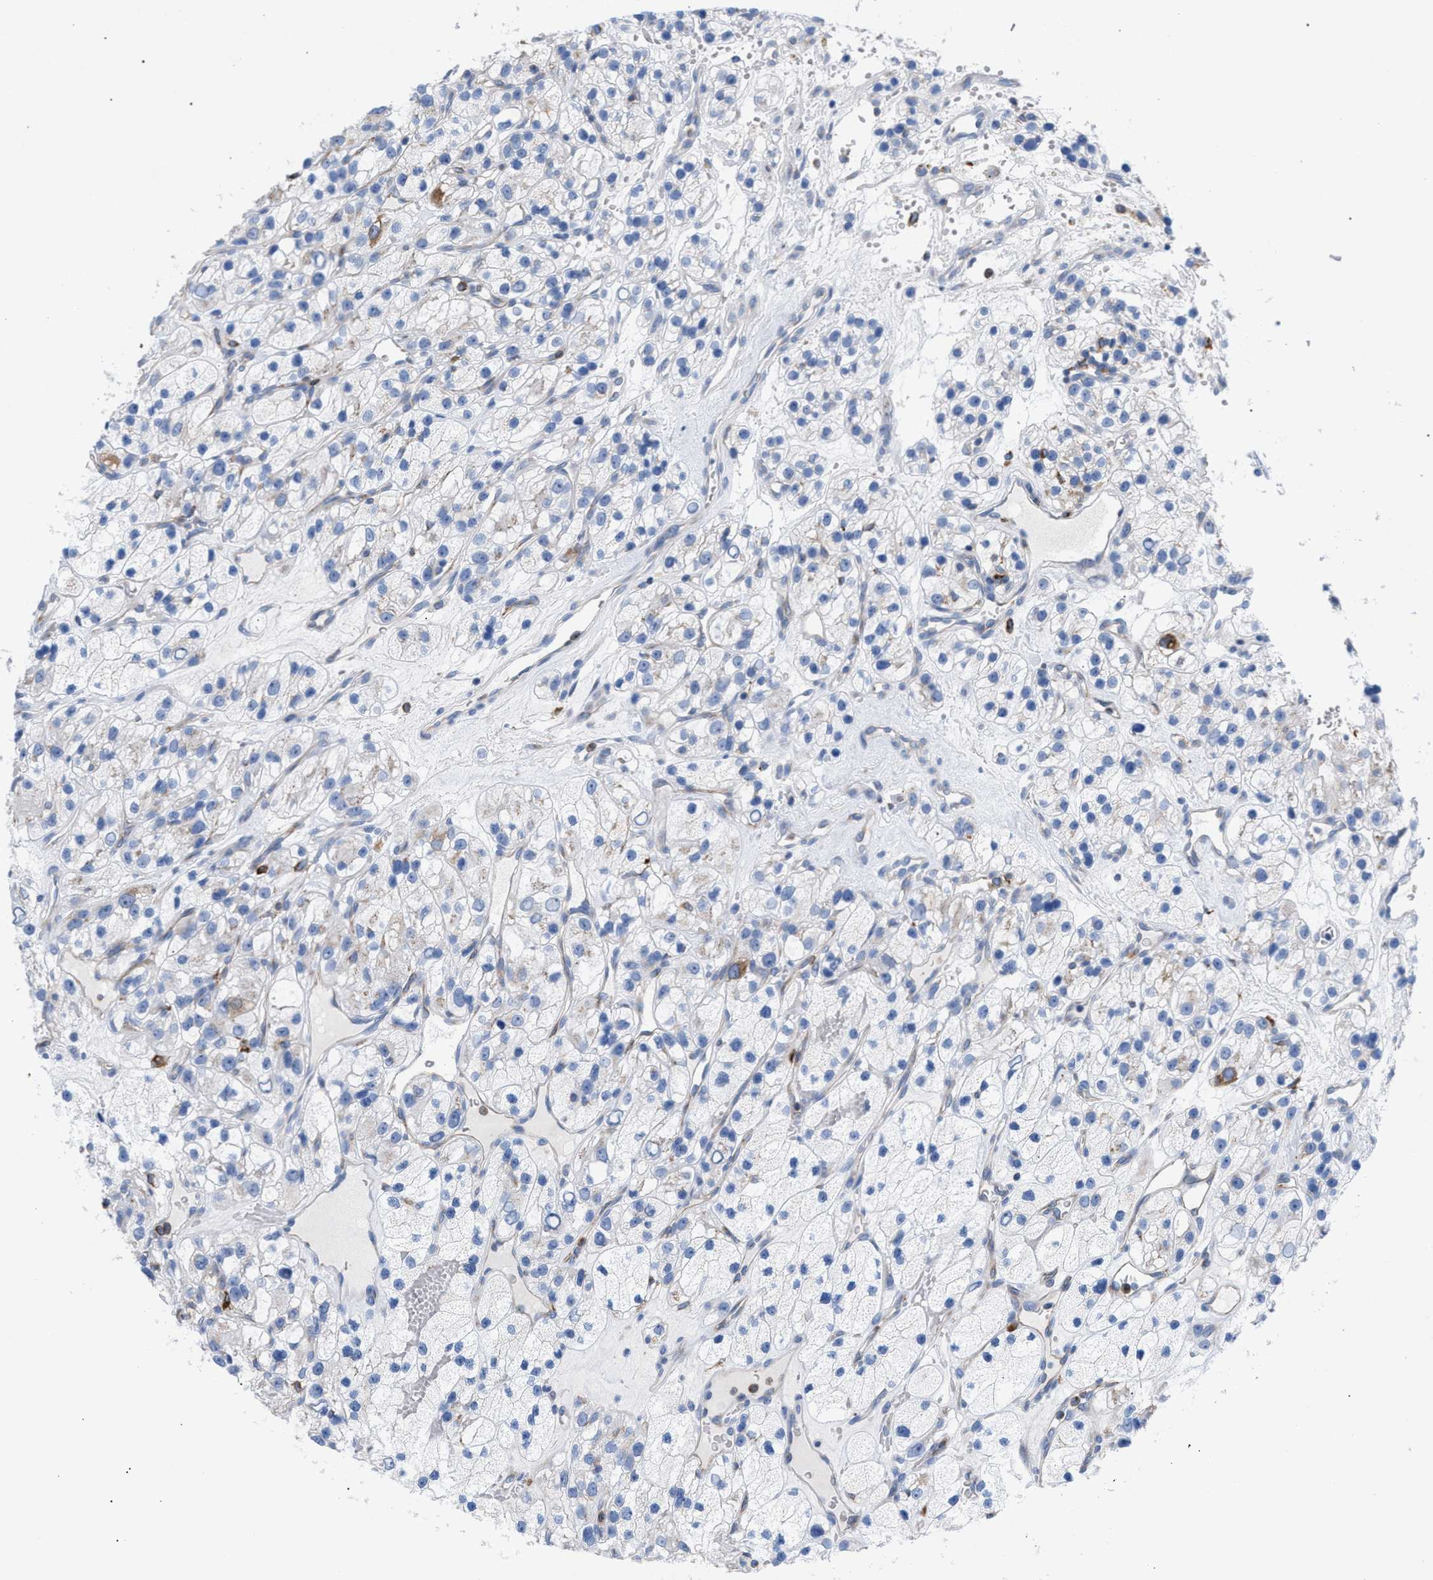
{"staining": {"intensity": "negative", "quantity": "none", "location": "none"}, "tissue": "renal cancer", "cell_type": "Tumor cells", "image_type": "cancer", "snomed": [{"axis": "morphology", "description": "Adenocarcinoma, NOS"}, {"axis": "topography", "description": "Kidney"}], "caption": "Micrograph shows no protein positivity in tumor cells of adenocarcinoma (renal) tissue.", "gene": "TACC3", "patient": {"sex": "female", "age": 57}}